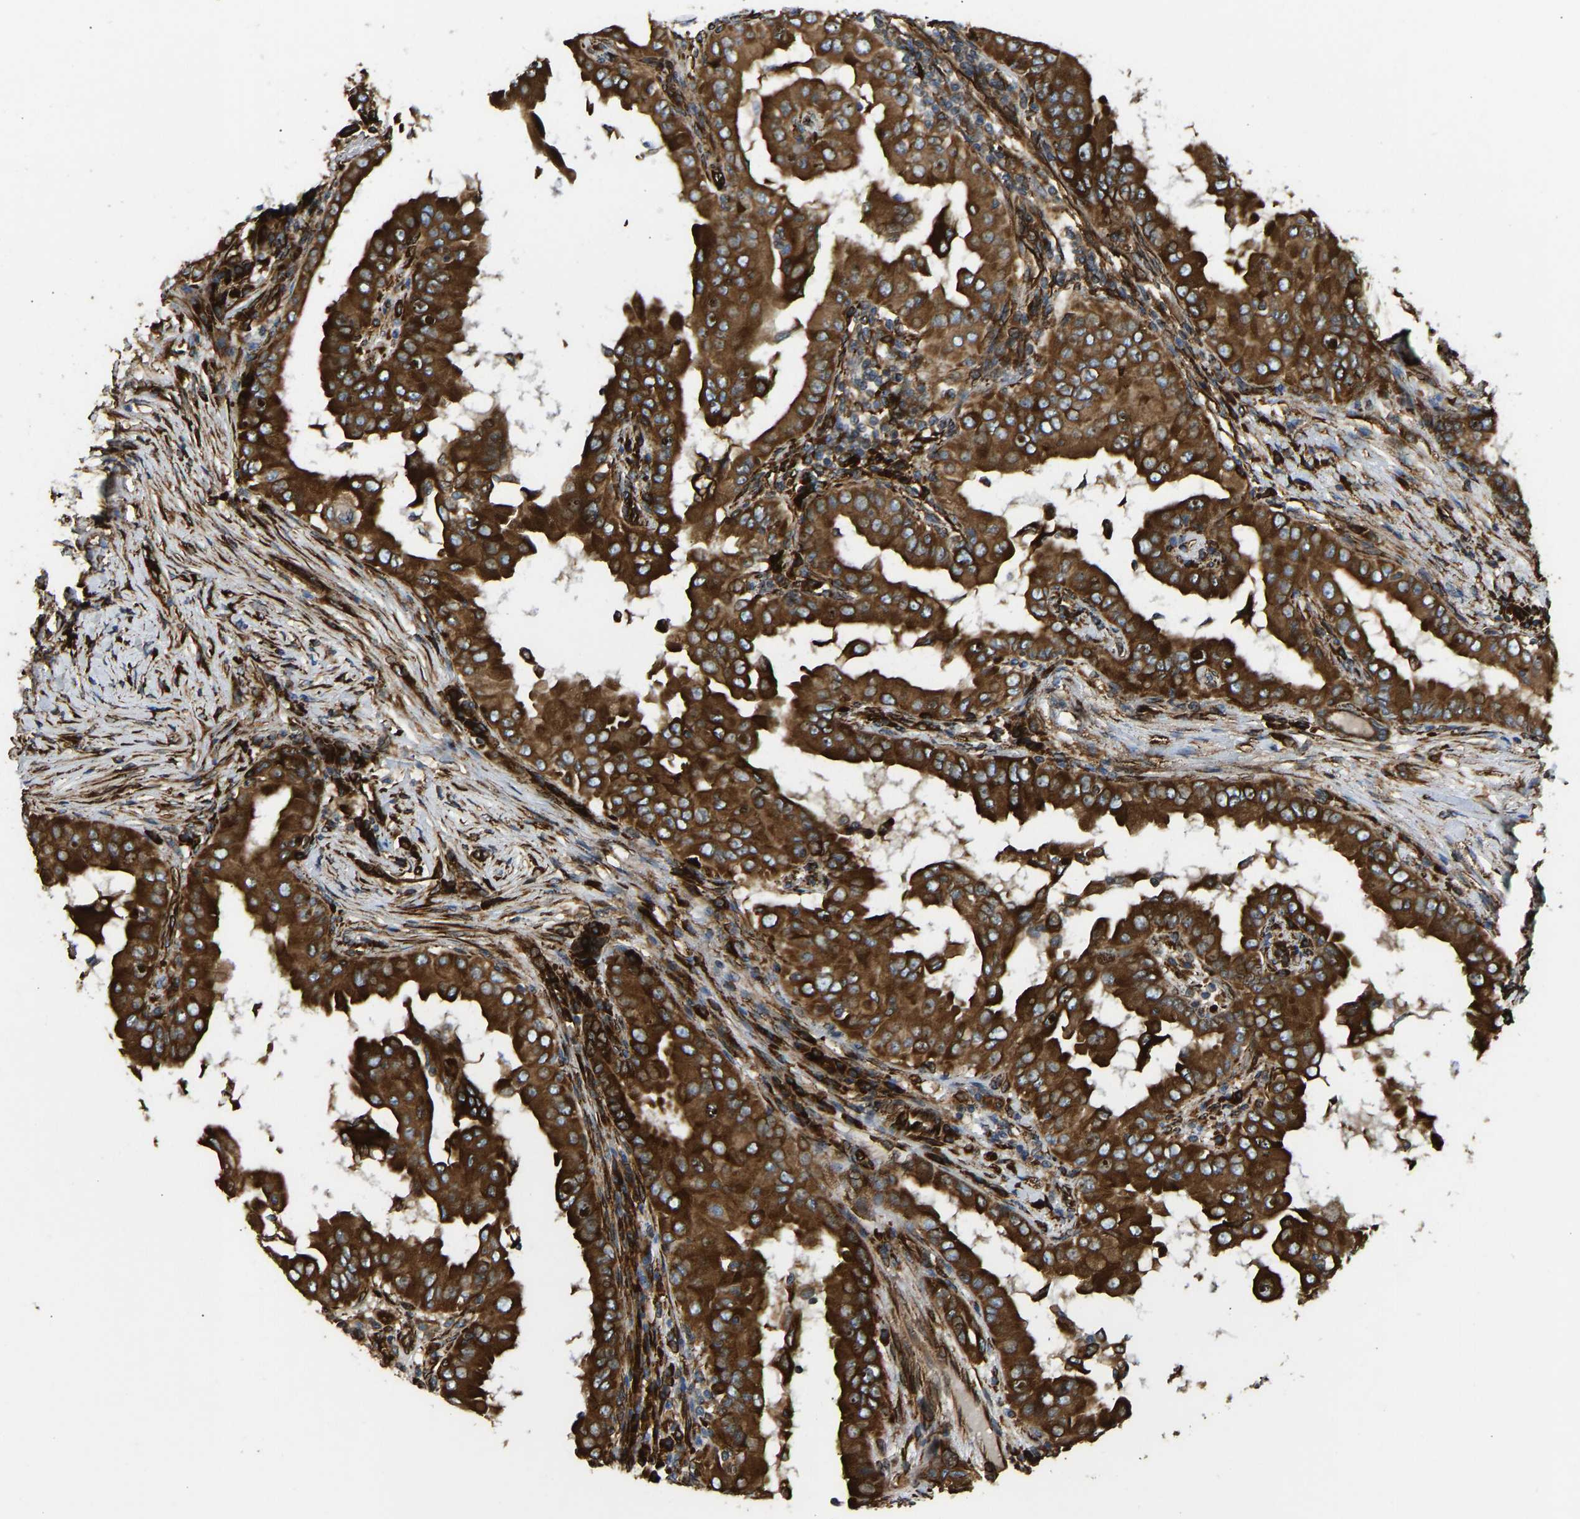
{"staining": {"intensity": "strong", "quantity": ">75%", "location": "cytoplasmic/membranous"}, "tissue": "thyroid cancer", "cell_type": "Tumor cells", "image_type": "cancer", "snomed": [{"axis": "morphology", "description": "Papillary adenocarcinoma, NOS"}, {"axis": "topography", "description": "Thyroid gland"}], "caption": "A brown stain shows strong cytoplasmic/membranous positivity of a protein in human papillary adenocarcinoma (thyroid) tumor cells.", "gene": "BEX3", "patient": {"sex": "male", "age": 33}}